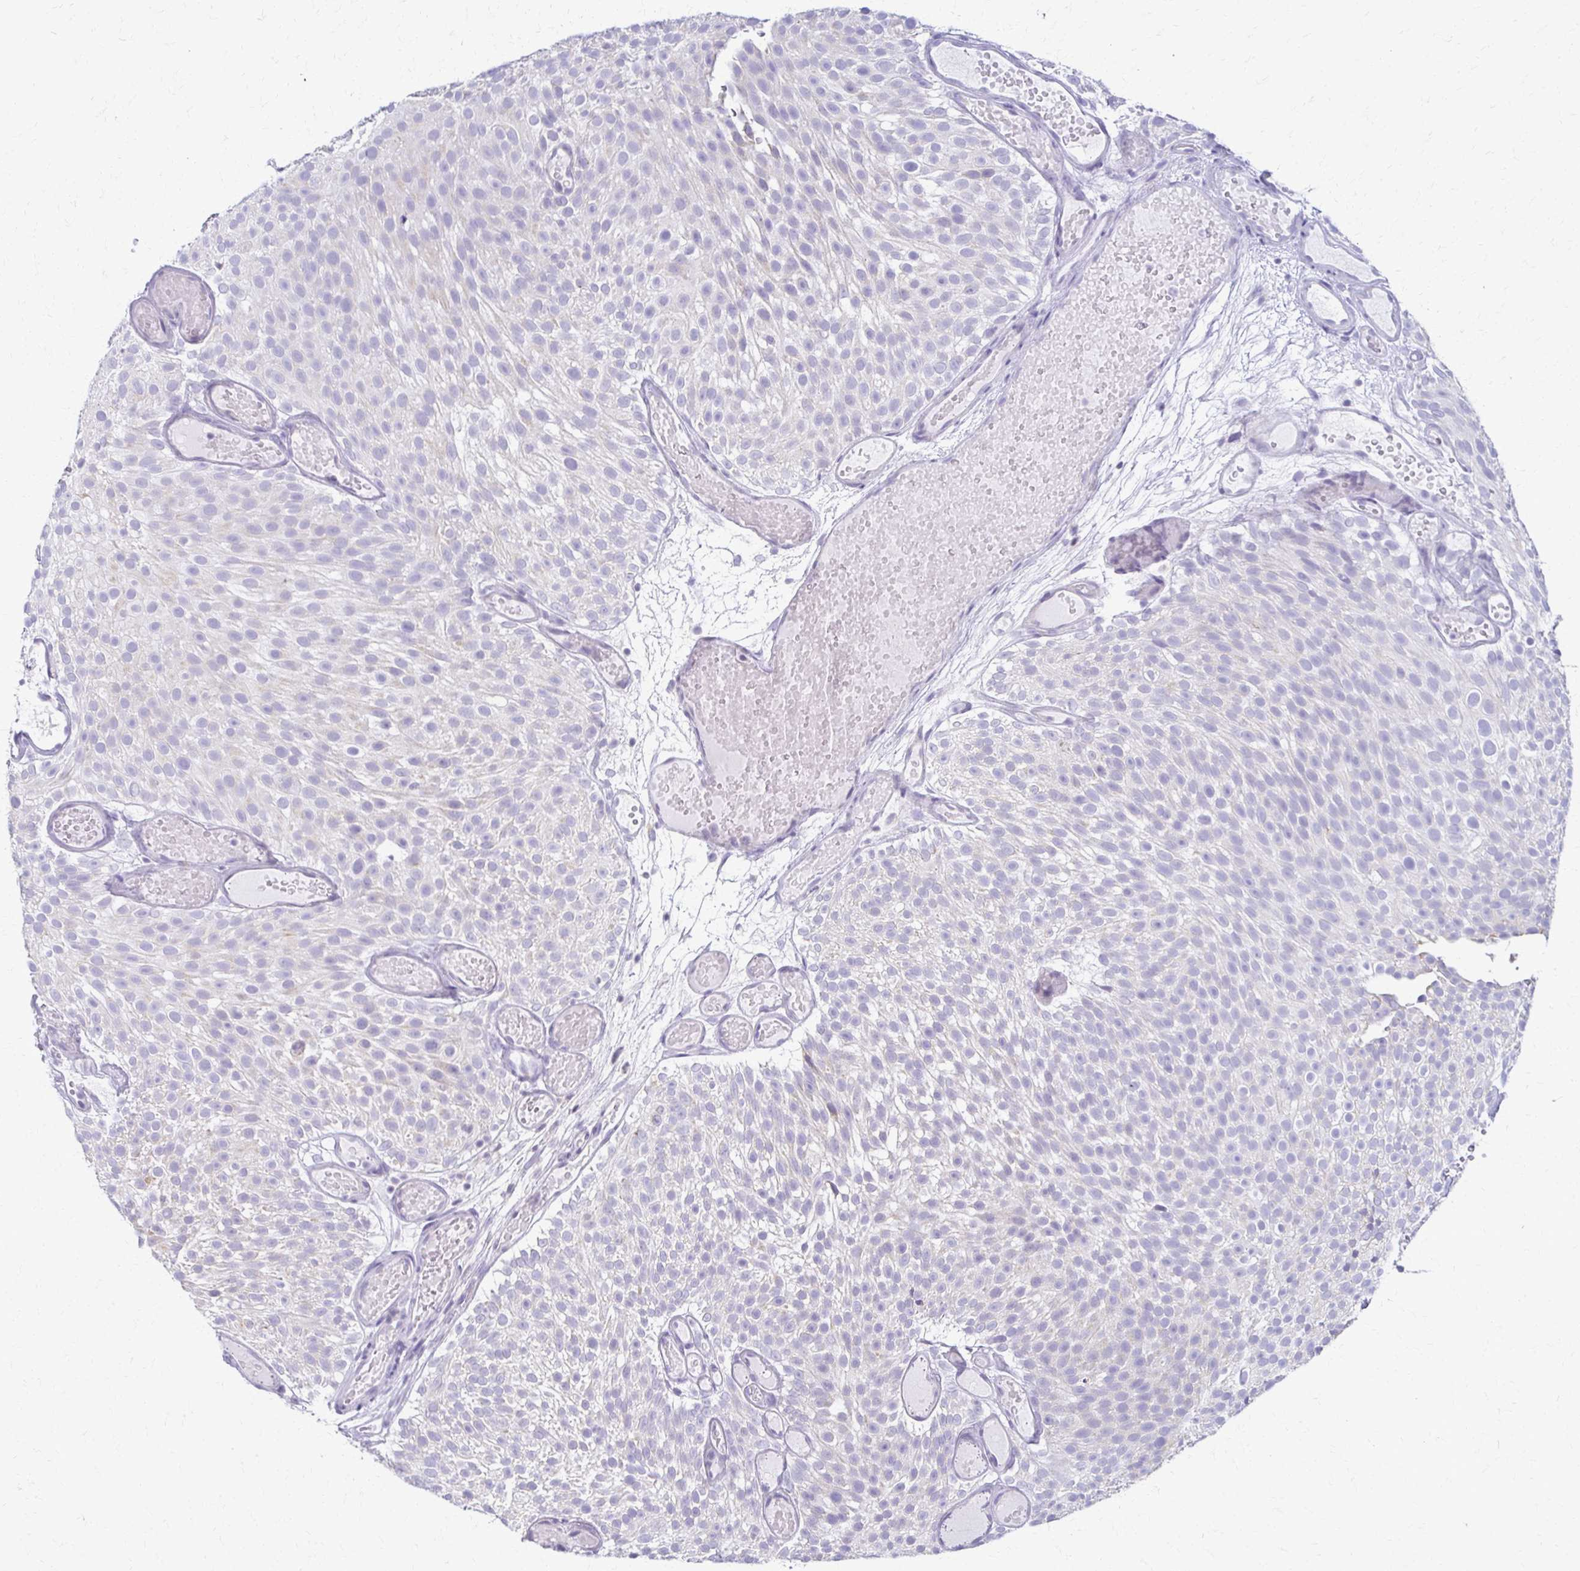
{"staining": {"intensity": "negative", "quantity": "none", "location": "none"}, "tissue": "urothelial cancer", "cell_type": "Tumor cells", "image_type": "cancer", "snomed": [{"axis": "morphology", "description": "Urothelial carcinoma, Low grade"}, {"axis": "topography", "description": "Urinary bladder"}], "caption": "This histopathology image is of urothelial cancer stained with immunohistochemistry to label a protein in brown with the nuclei are counter-stained blue. There is no positivity in tumor cells.", "gene": "FCGR2B", "patient": {"sex": "male", "age": 78}}